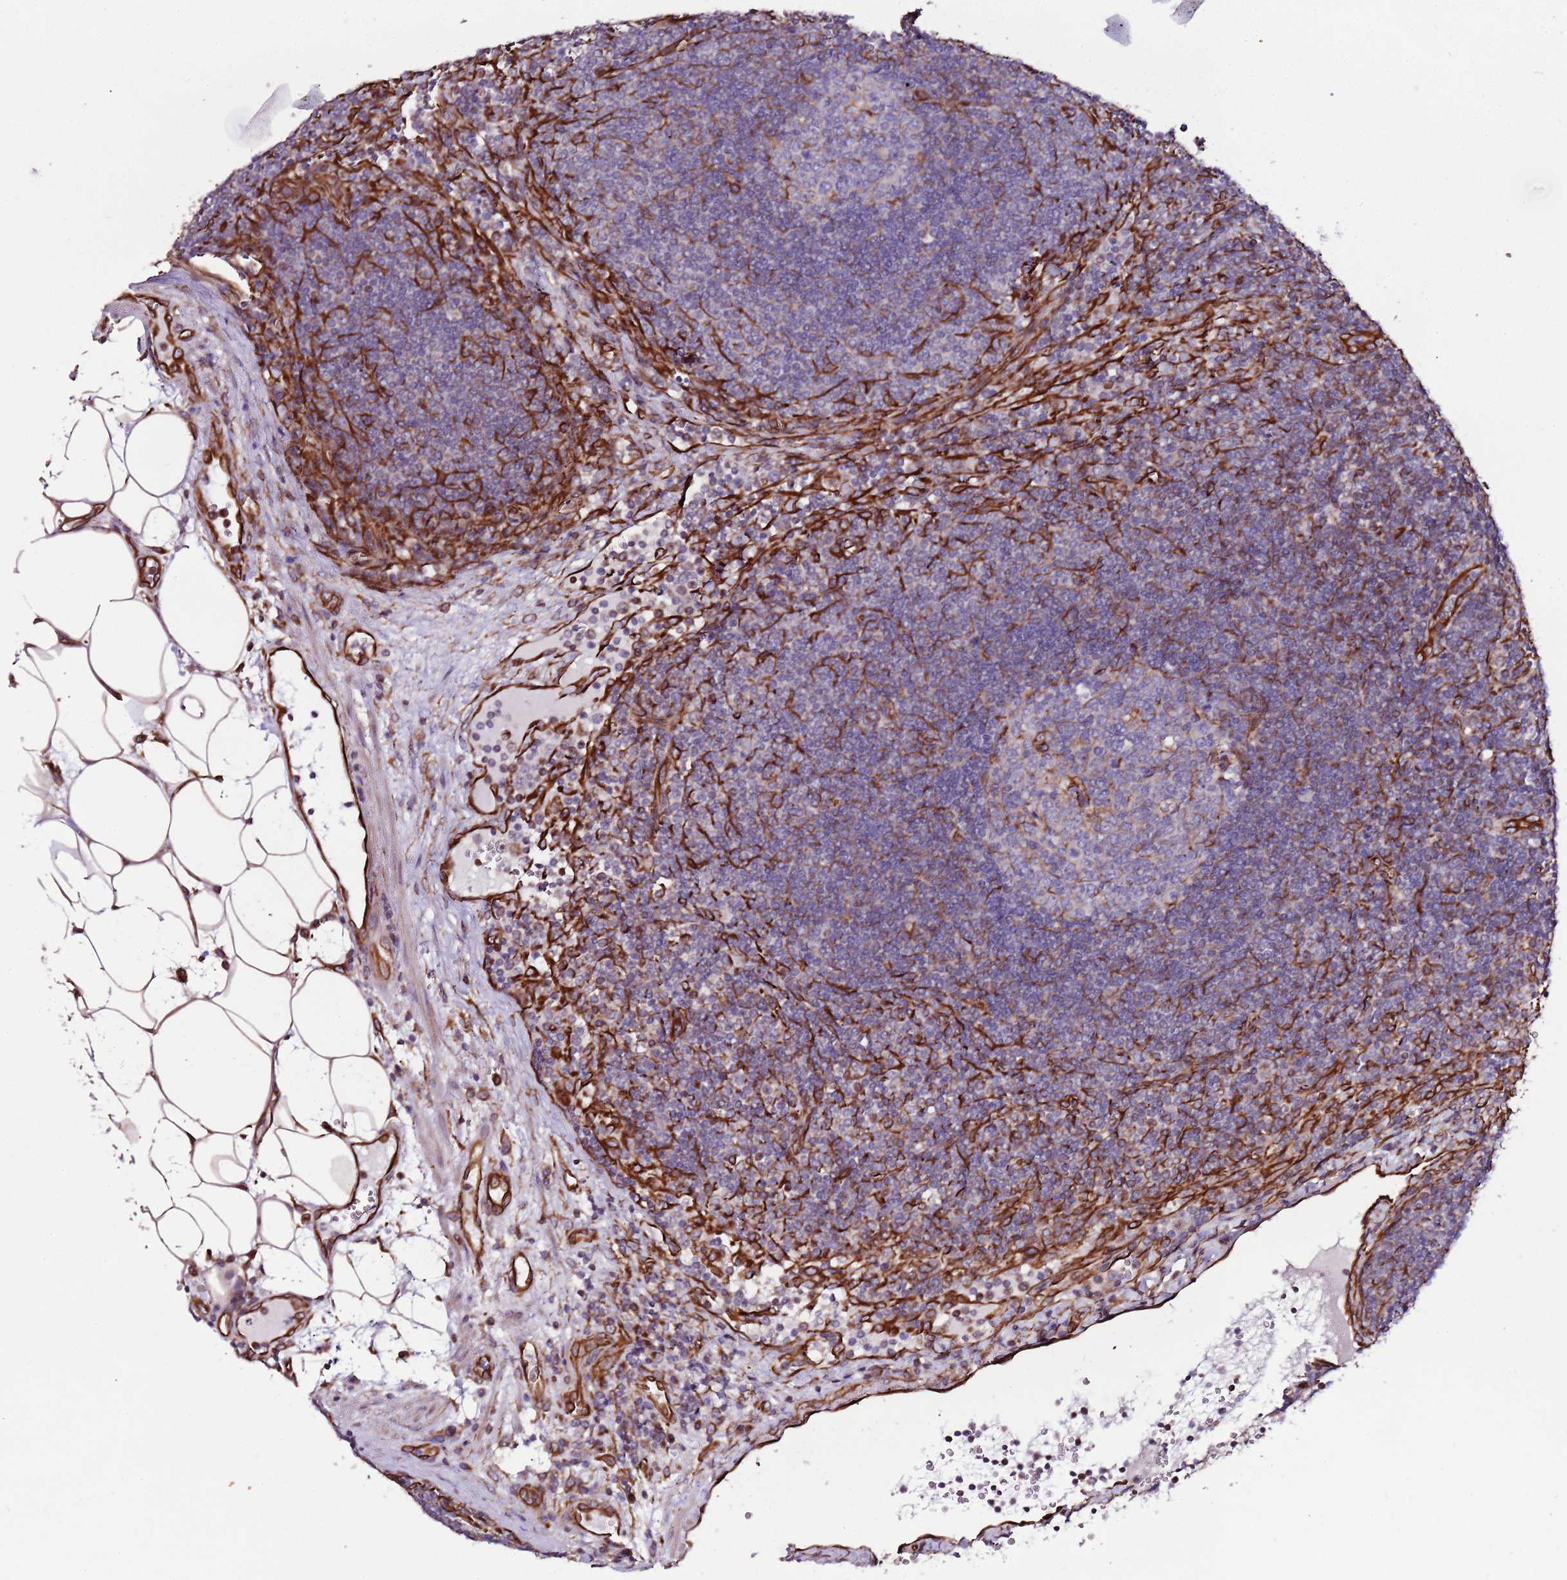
{"staining": {"intensity": "negative", "quantity": "none", "location": "none"}, "tissue": "lymph node", "cell_type": "Germinal center cells", "image_type": "normal", "snomed": [{"axis": "morphology", "description": "Normal tissue, NOS"}, {"axis": "topography", "description": "Lymph node"}], "caption": "DAB immunohistochemical staining of normal lymph node reveals no significant positivity in germinal center cells.", "gene": "ZNF786", "patient": {"sex": "male", "age": 58}}